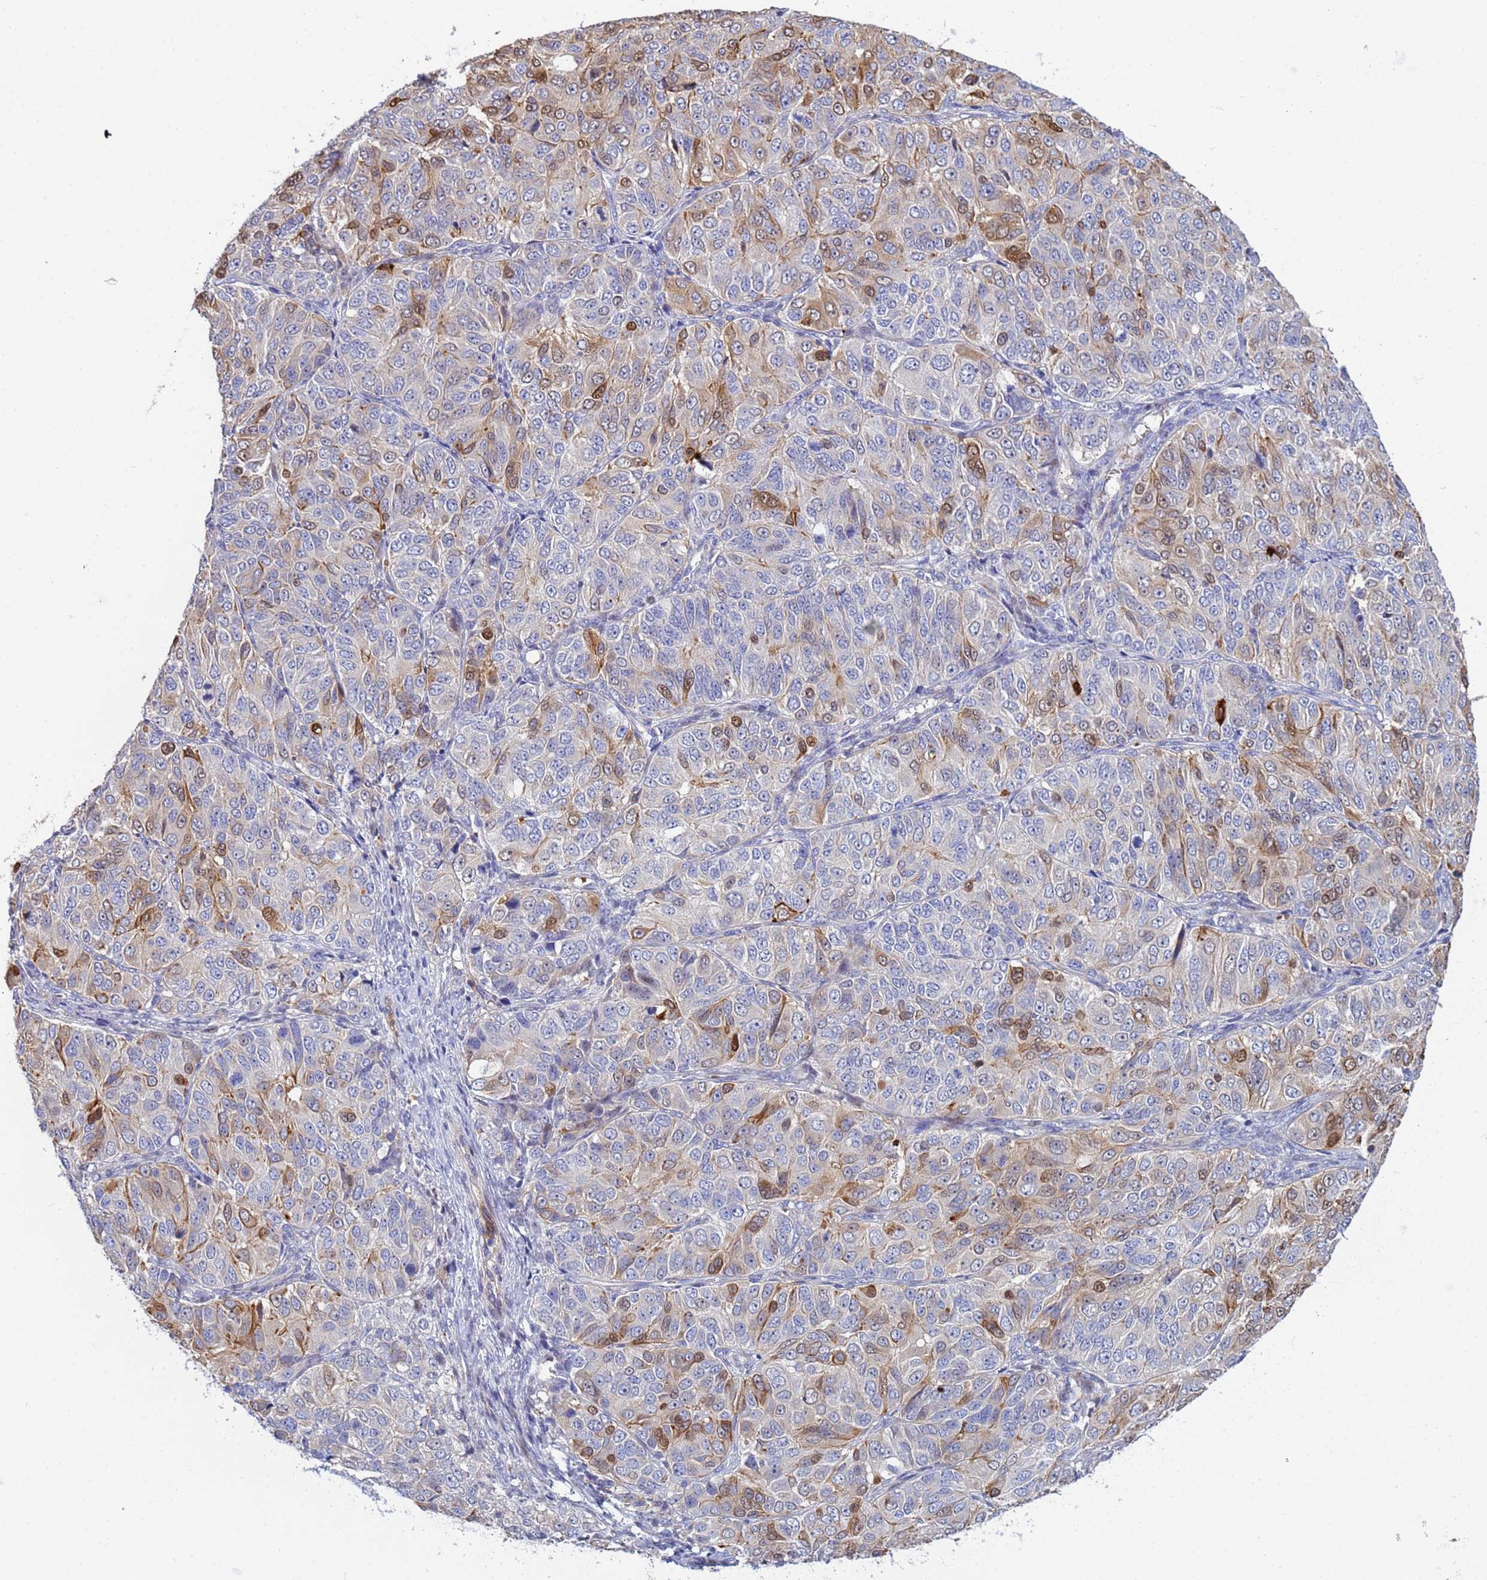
{"staining": {"intensity": "moderate", "quantity": "<25%", "location": "cytoplasmic/membranous,nuclear"}, "tissue": "ovarian cancer", "cell_type": "Tumor cells", "image_type": "cancer", "snomed": [{"axis": "morphology", "description": "Carcinoma, endometroid"}, {"axis": "topography", "description": "Ovary"}], "caption": "Immunohistochemical staining of ovarian cancer (endometroid carcinoma) shows low levels of moderate cytoplasmic/membranous and nuclear expression in about <25% of tumor cells.", "gene": "PPP6R1", "patient": {"sex": "female", "age": 51}}